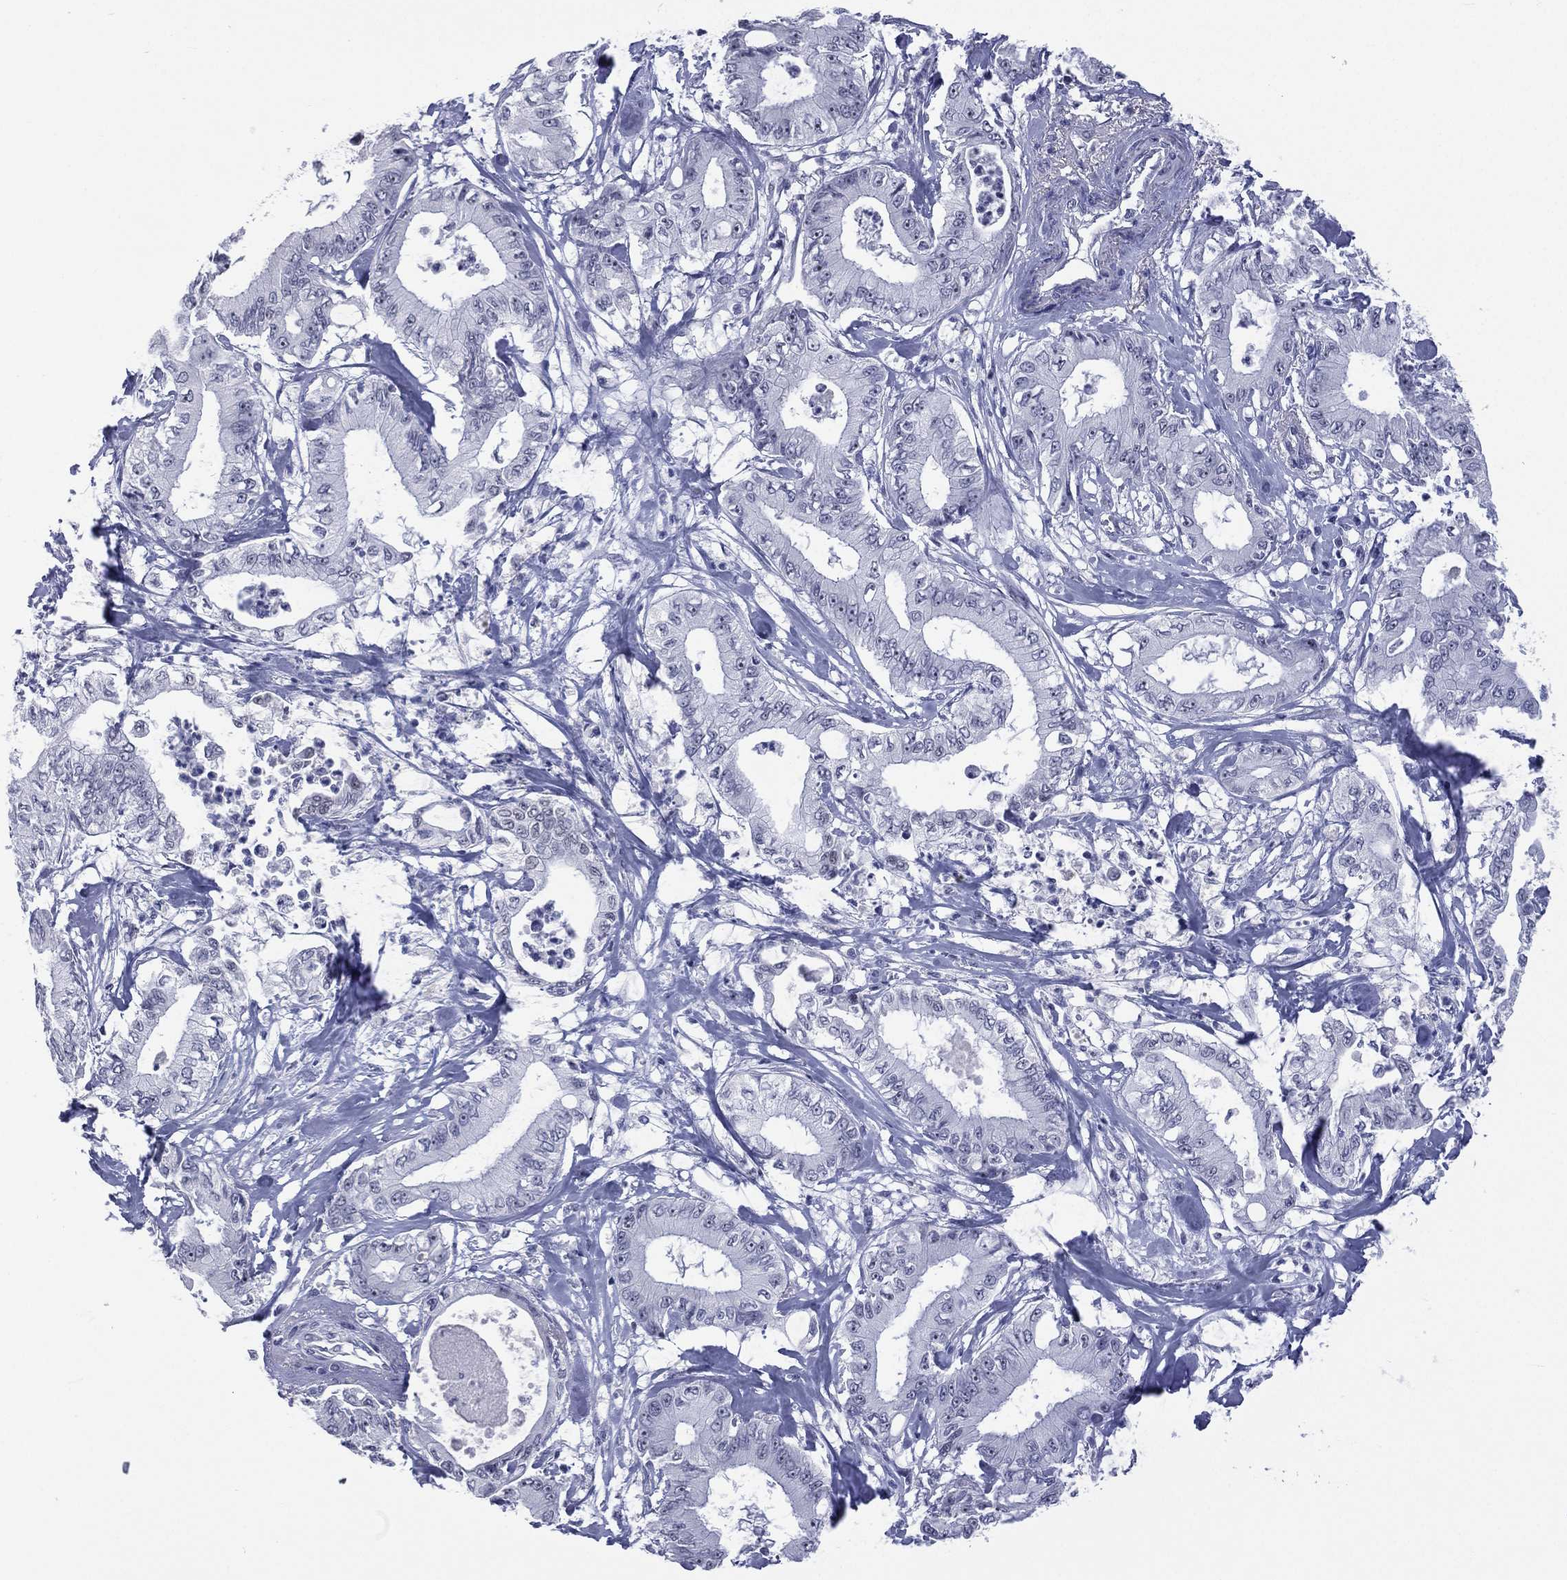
{"staining": {"intensity": "negative", "quantity": "none", "location": "none"}, "tissue": "pancreatic cancer", "cell_type": "Tumor cells", "image_type": "cancer", "snomed": [{"axis": "morphology", "description": "Adenocarcinoma, NOS"}, {"axis": "topography", "description": "Pancreas"}], "caption": "Immunohistochemical staining of human pancreatic adenocarcinoma reveals no significant positivity in tumor cells.", "gene": "SSX1", "patient": {"sex": "male", "age": 71}}